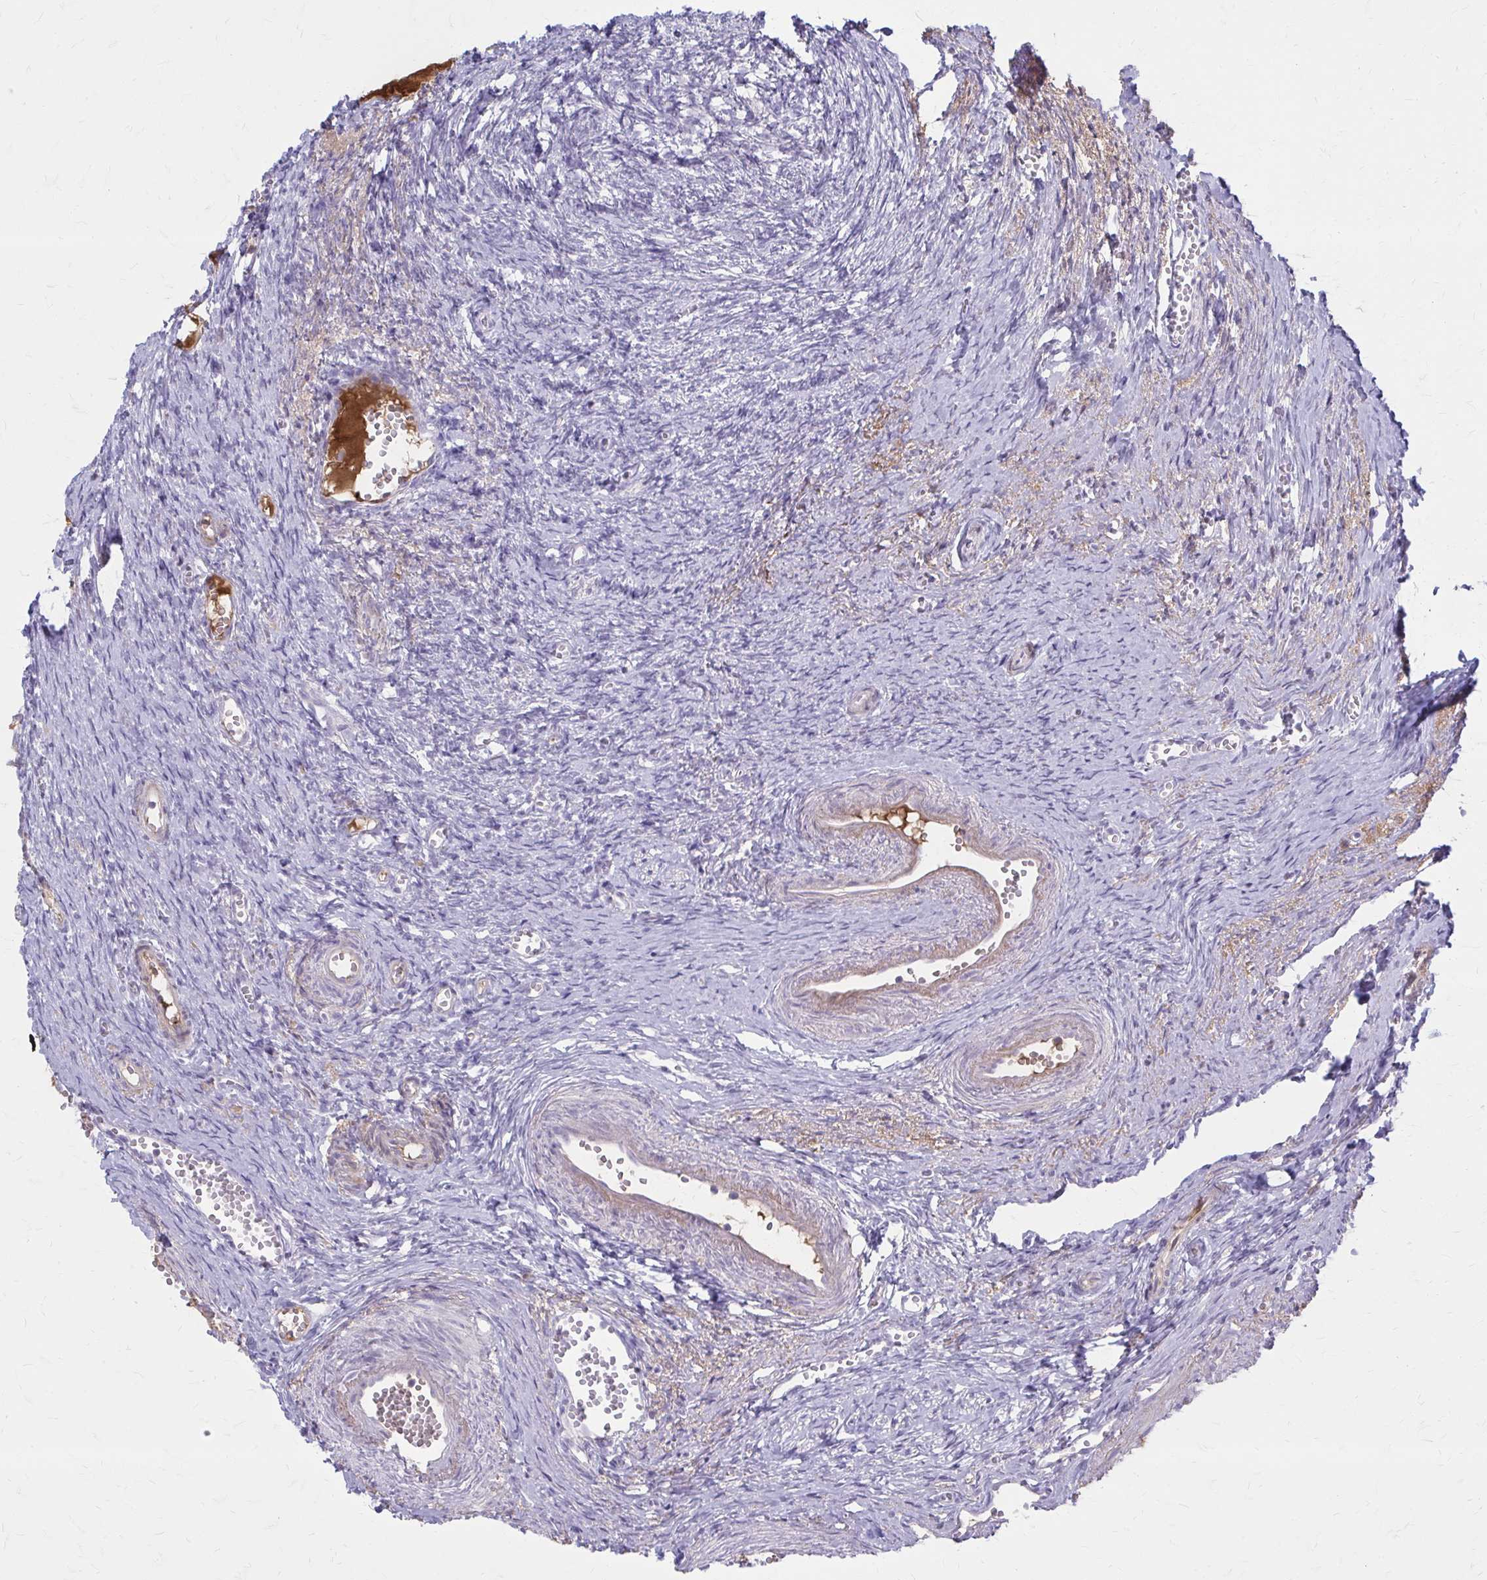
{"staining": {"intensity": "negative", "quantity": "none", "location": "none"}, "tissue": "ovary", "cell_type": "Follicle cells", "image_type": "normal", "snomed": [{"axis": "morphology", "description": "Normal tissue, NOS"}, {"axis": "topography", "description": "Ovary"}], "caption": "Photomicrograph shows no protein positivity in follicle cells of benign ovary. (DAB (3,3'-diaminobenzidine) immunohistochemistry (IHC) with hematoxylin counter stain).", "gene": "SERPIND1", "patient": {"sex": "female", "age": 41}}